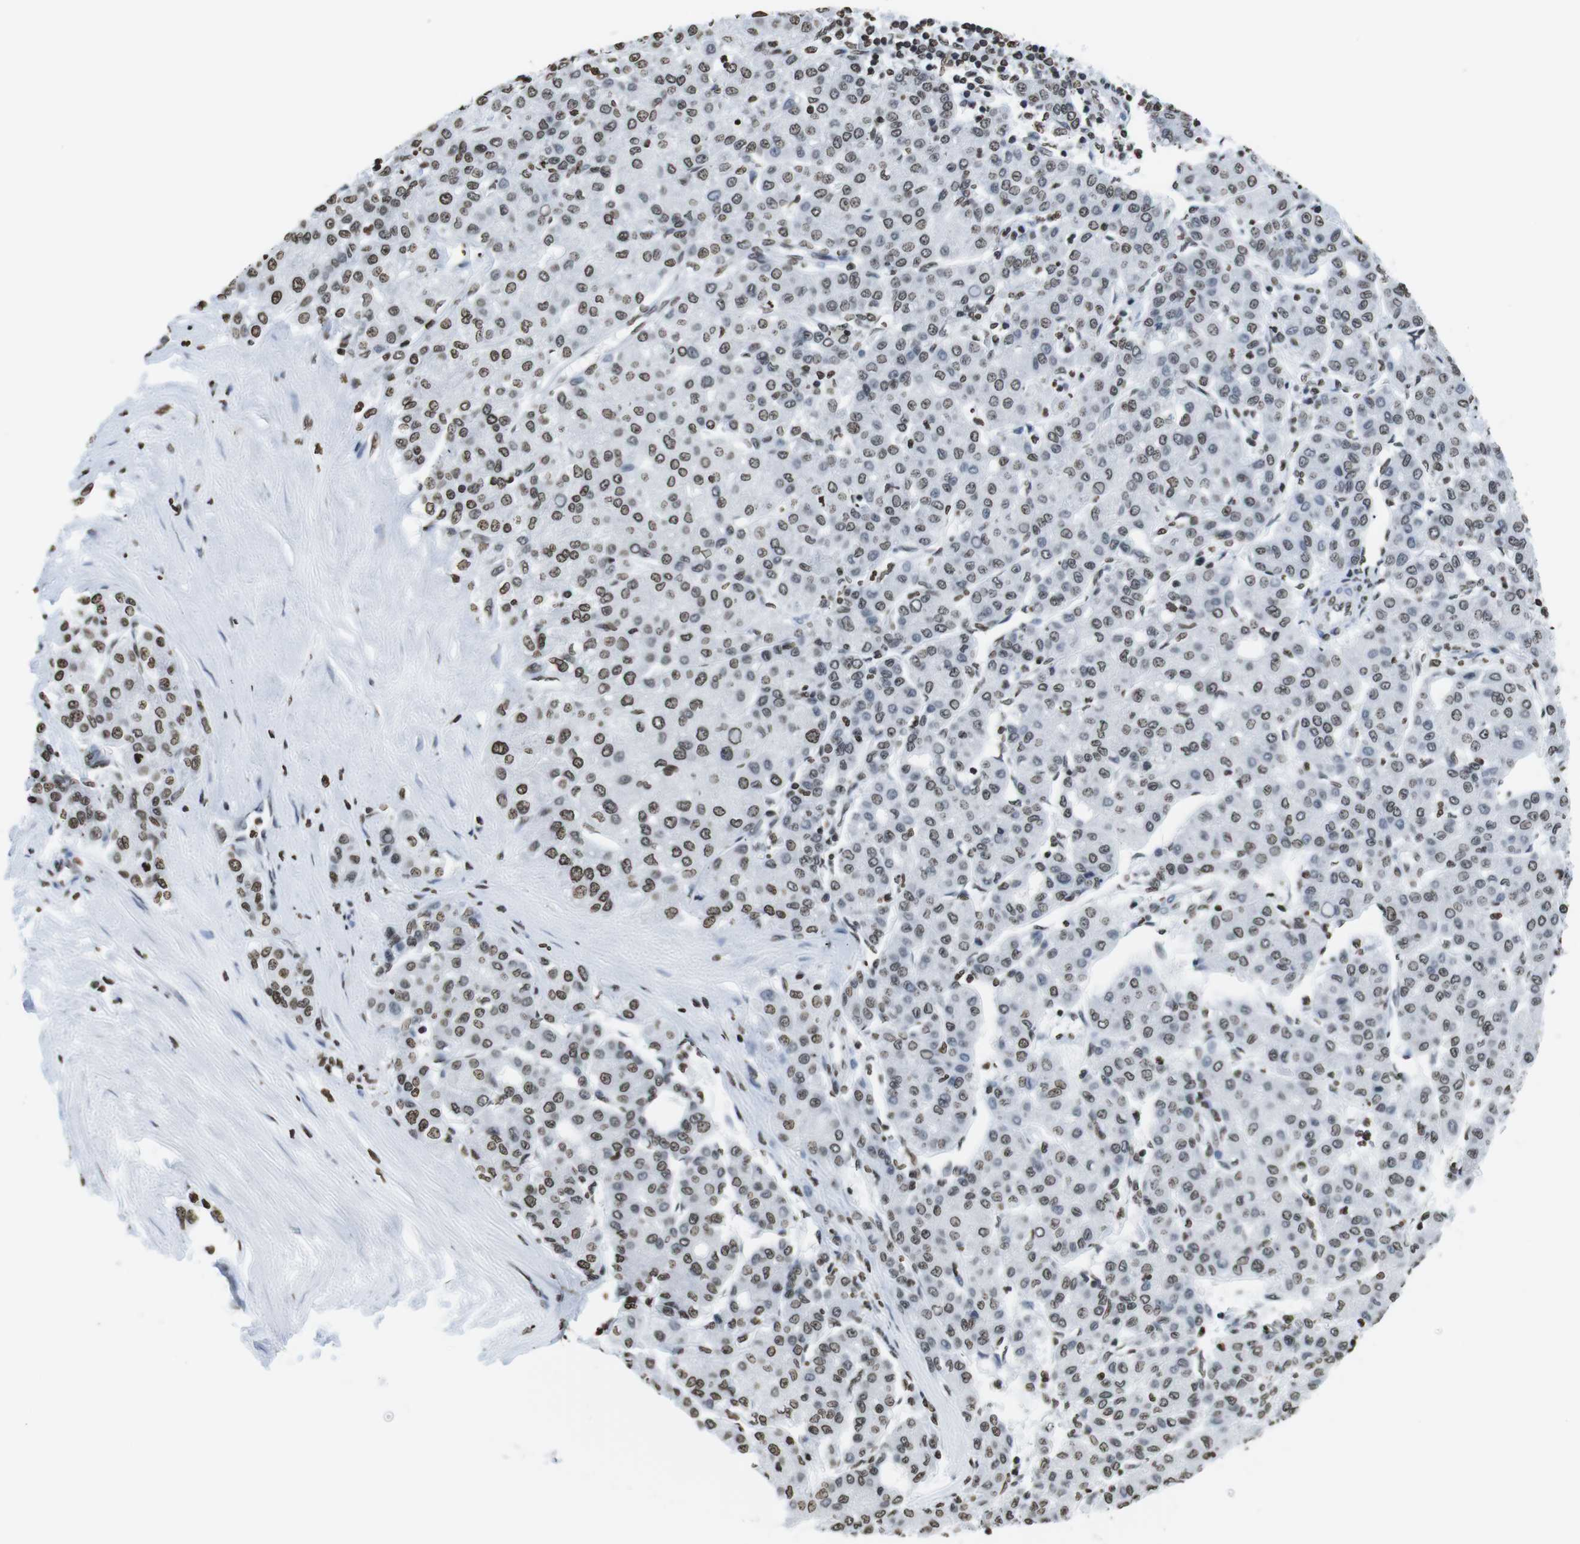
{"staining": {"intensity": "weak", "quantity": "25%-75%", "location": "nuclear"}, "tissue": "liver cancer", "cell_type": "Tumor cells", "image_type": "cancer", "snomed": [{"axis": "morphology", "description": "Carcinoma, Hepatocellular, NOS"}, {"axis": "topography", "description": "Liver"}], "caption": "Immunohistochemistry of liver hepatocellular carcinoma shows low levels of weak nuclear staining in about 25%-75% of tumor cells. (DAB IHC, brown staining for protein, blue staining for nuclei).", "gene": "BSX", "patient": {"sex": "male", "age": 65}}